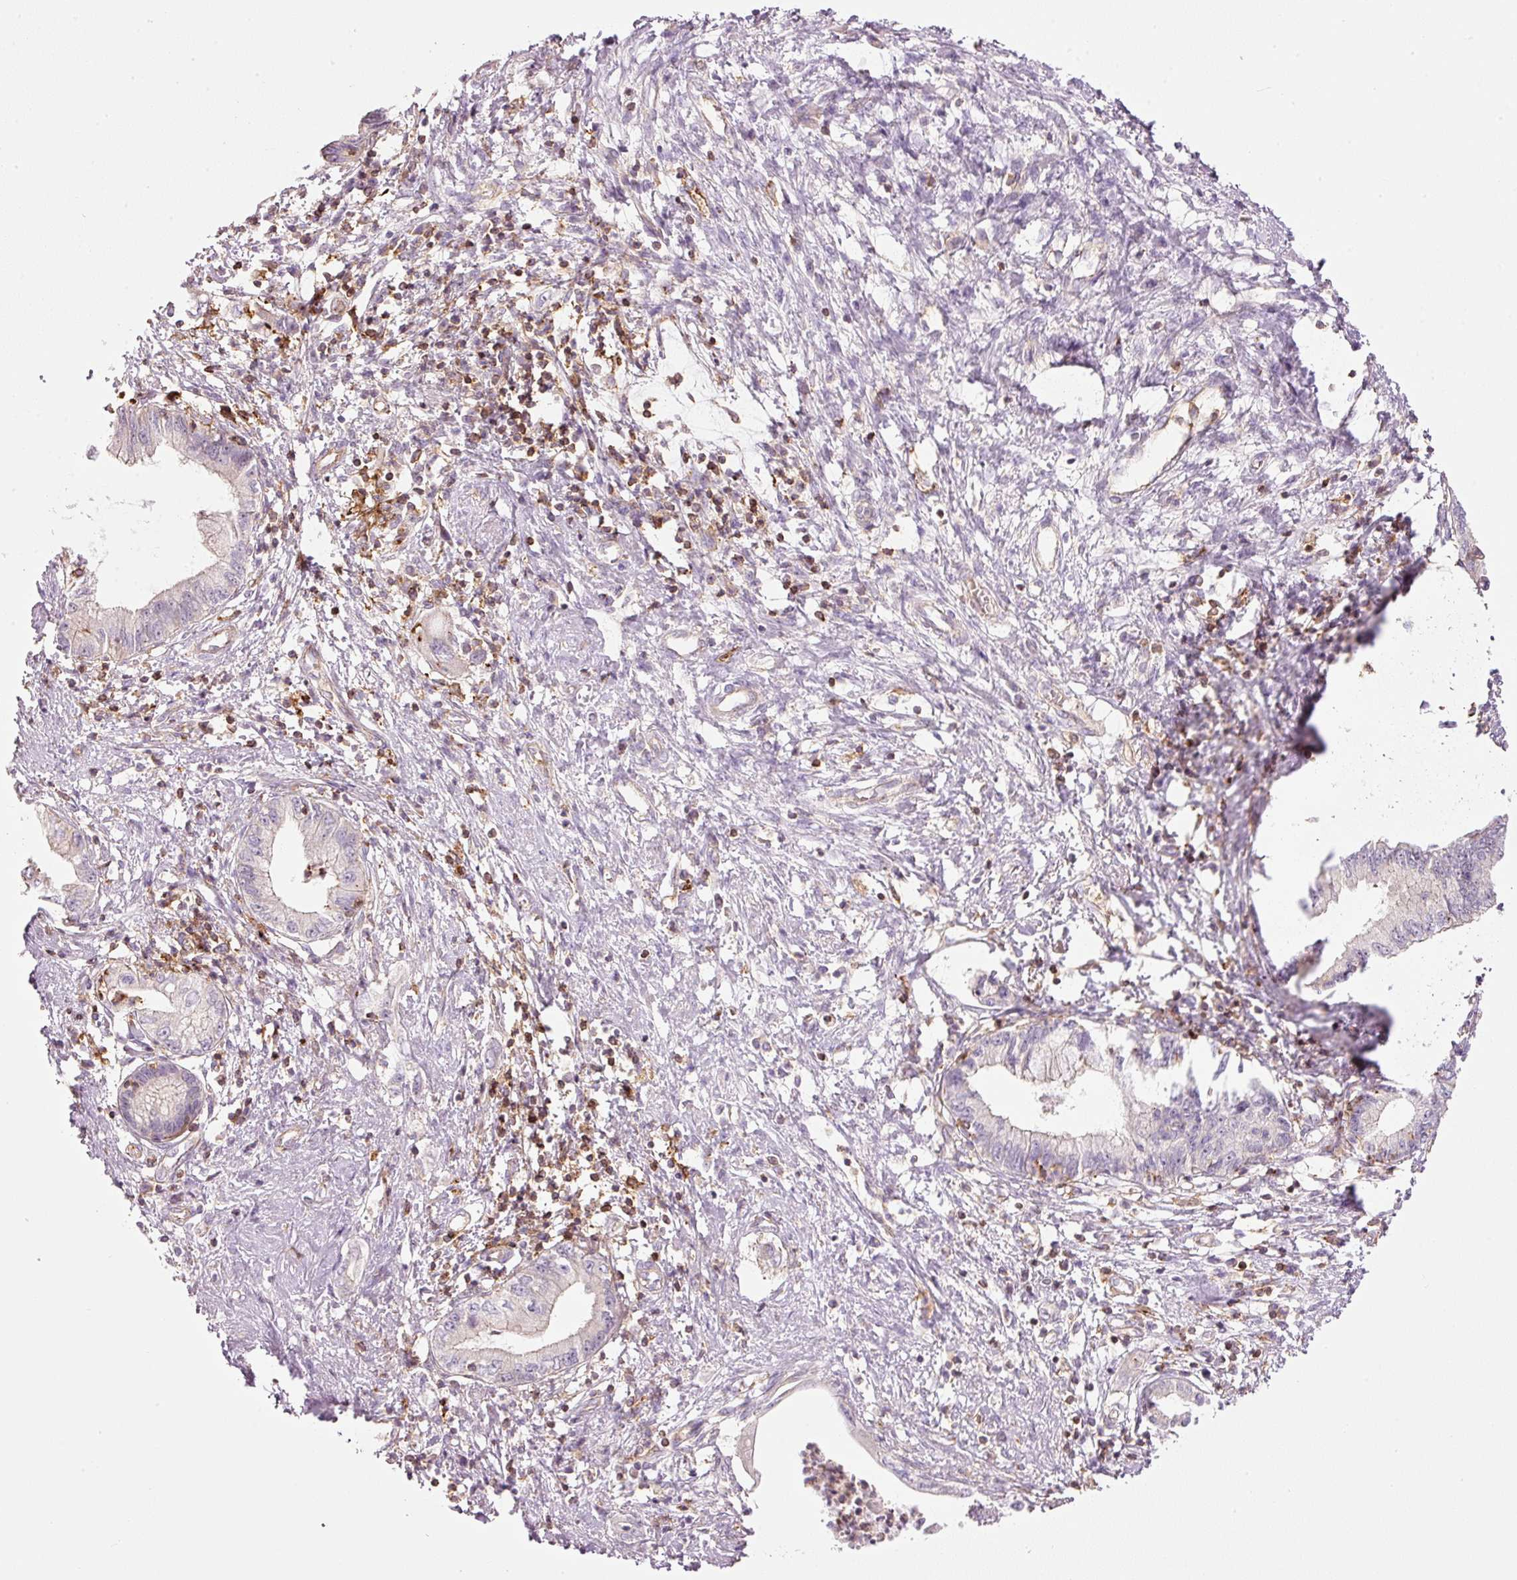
{"staining": {"intensity": "negative", "quantity": "none", "location": "none"}, "tissue": "pancreatic cancer", "cell_type": "Tumor cells", "image_type": "cancer", "snomed": [{"axis": "morphology", "description": "Adenocarcinoma, NOS"}, {"axis": "topography", "description": "Pancreas"}], "caption": "DAB immunohistochemical staining of pancreatic cancer (adenocarcinoma) reveals no significant staining in tumor cells.", "gene": "SIPA1", "patient": {"sex": "female", "age": 73}}